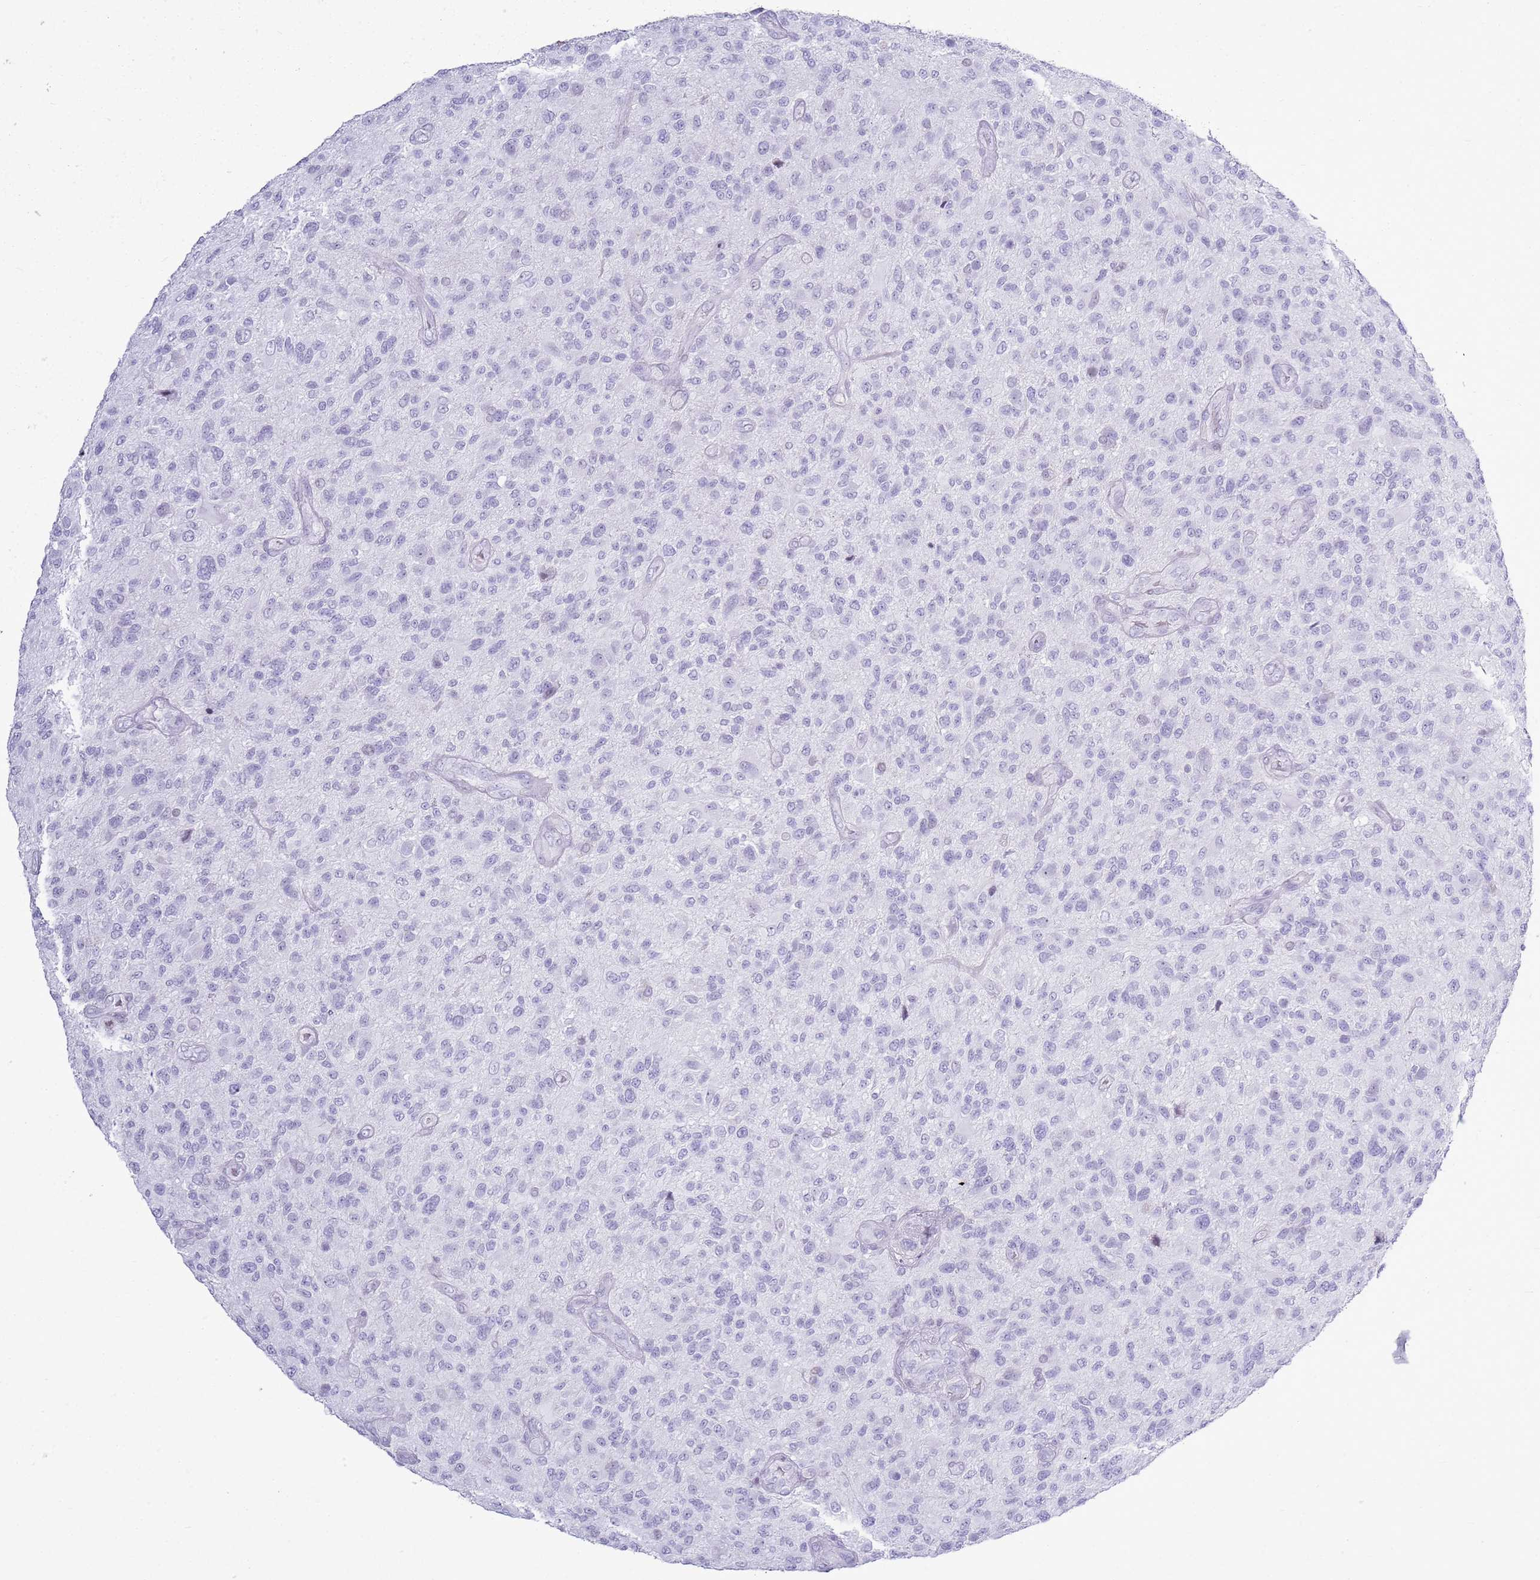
{"staining": {"intensity": "negative", "quantity": "none", "location": "none"}, "tissue": "glioma", "cell_type": "Tumor cells", "image_type": "cancer", "snomed": [{"axis": "morphology", "description": "Glioma, malignant, High grade"}, {"axis": "topography", "description": "Brain"}], "caption": "The photomicrograph reveals no staining of tumor cells in malignant glioma (high-grade).", "gene": "ASIP", "patient": {"sex": "male", "age": 47}}